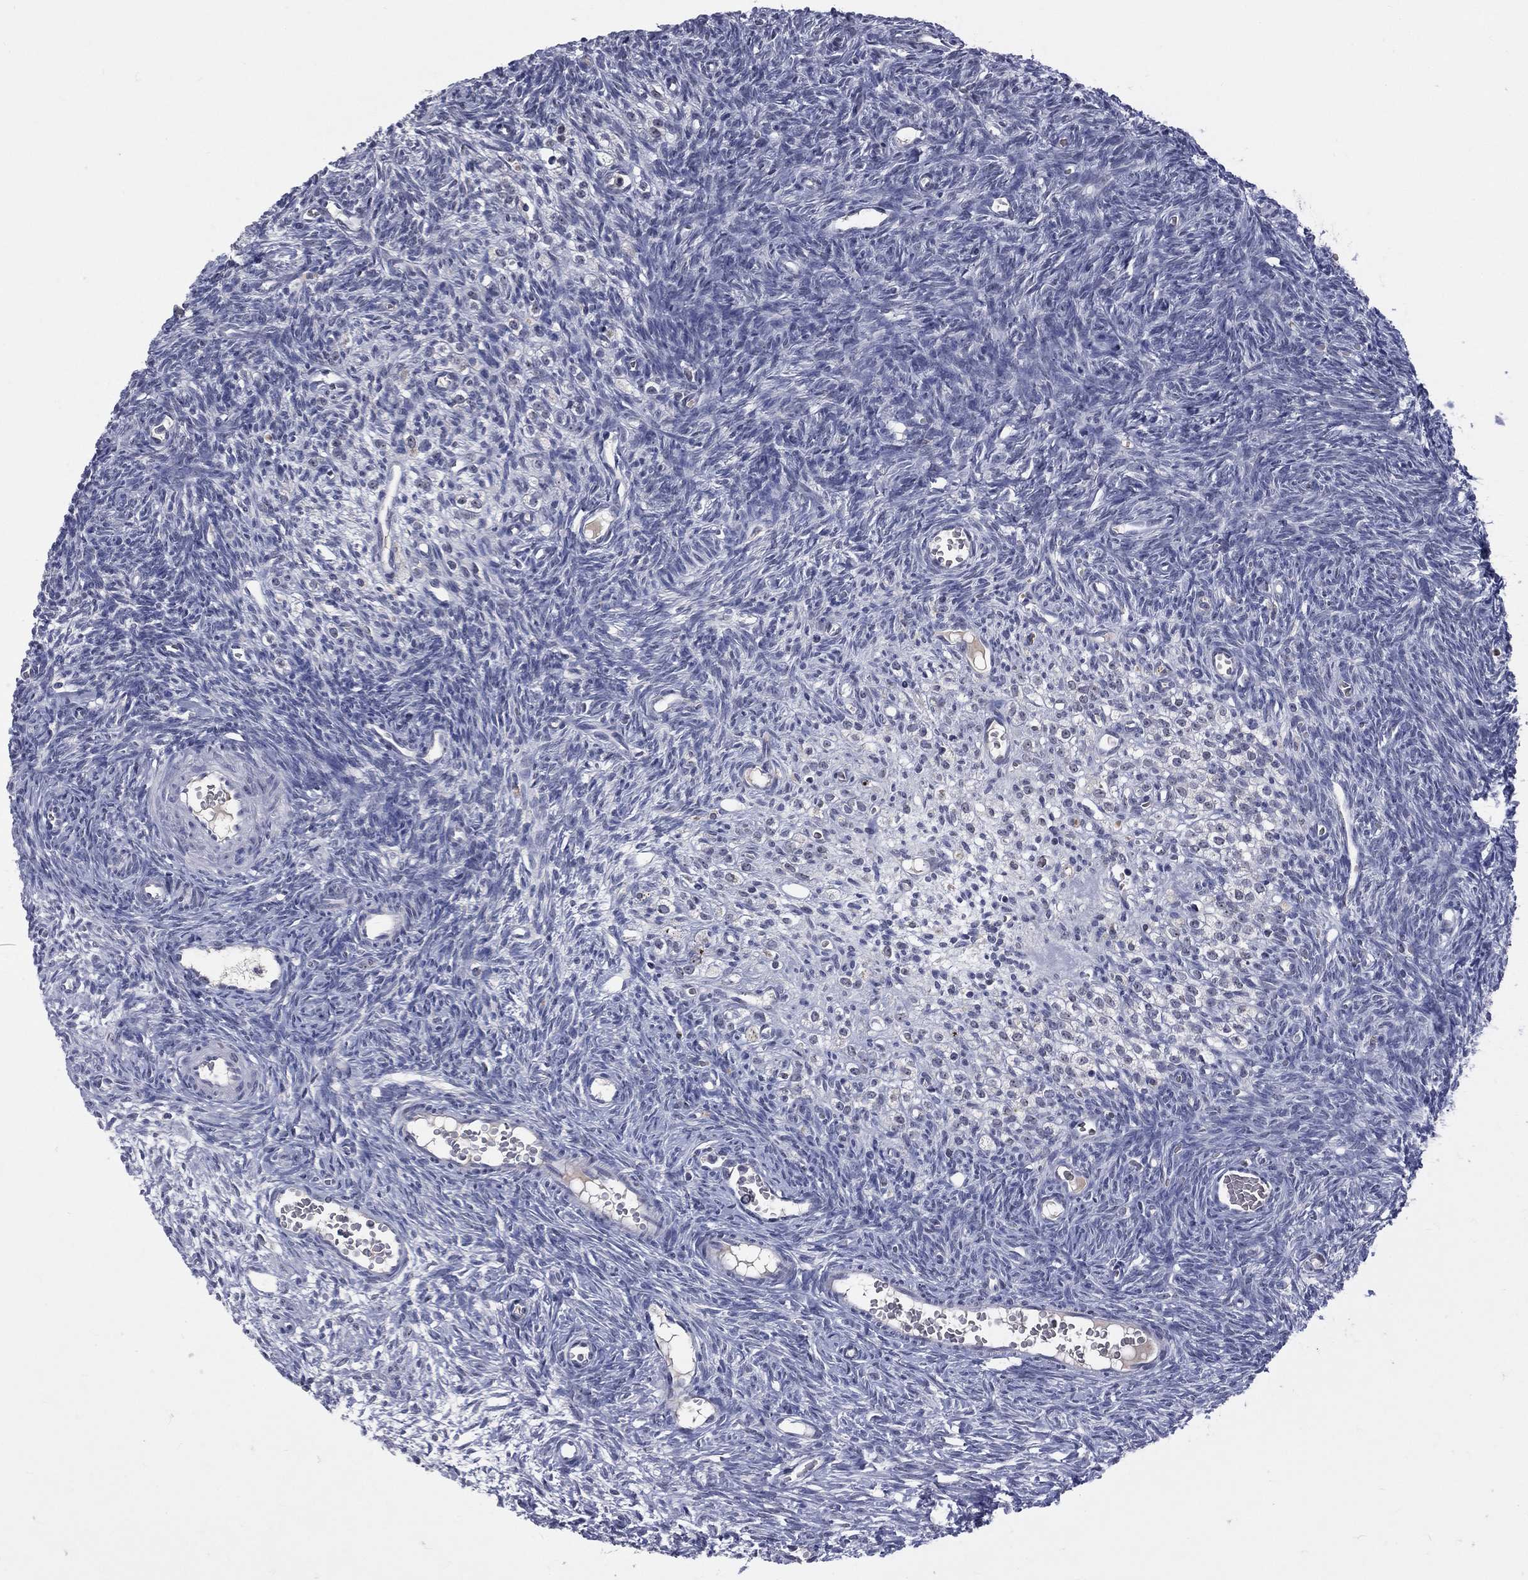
{"staining": {"intensity": "negative", "quantity": "none", "location": "none"}, "tissue": "ovary", "cell_type": "Ovarian stroma cells", "image_type": "normal", "snomed": [{"axis": "morphology", "description": "Normal tissue, NOS"}, {"axis": "topography", "description": "Ovary"}], "caption": "Human ovary stained for a protein using IHC exhibits no expression in ovarian stroma cells.", "gene": "DSG4", "patient": {"sex": "female", "age": 27}}